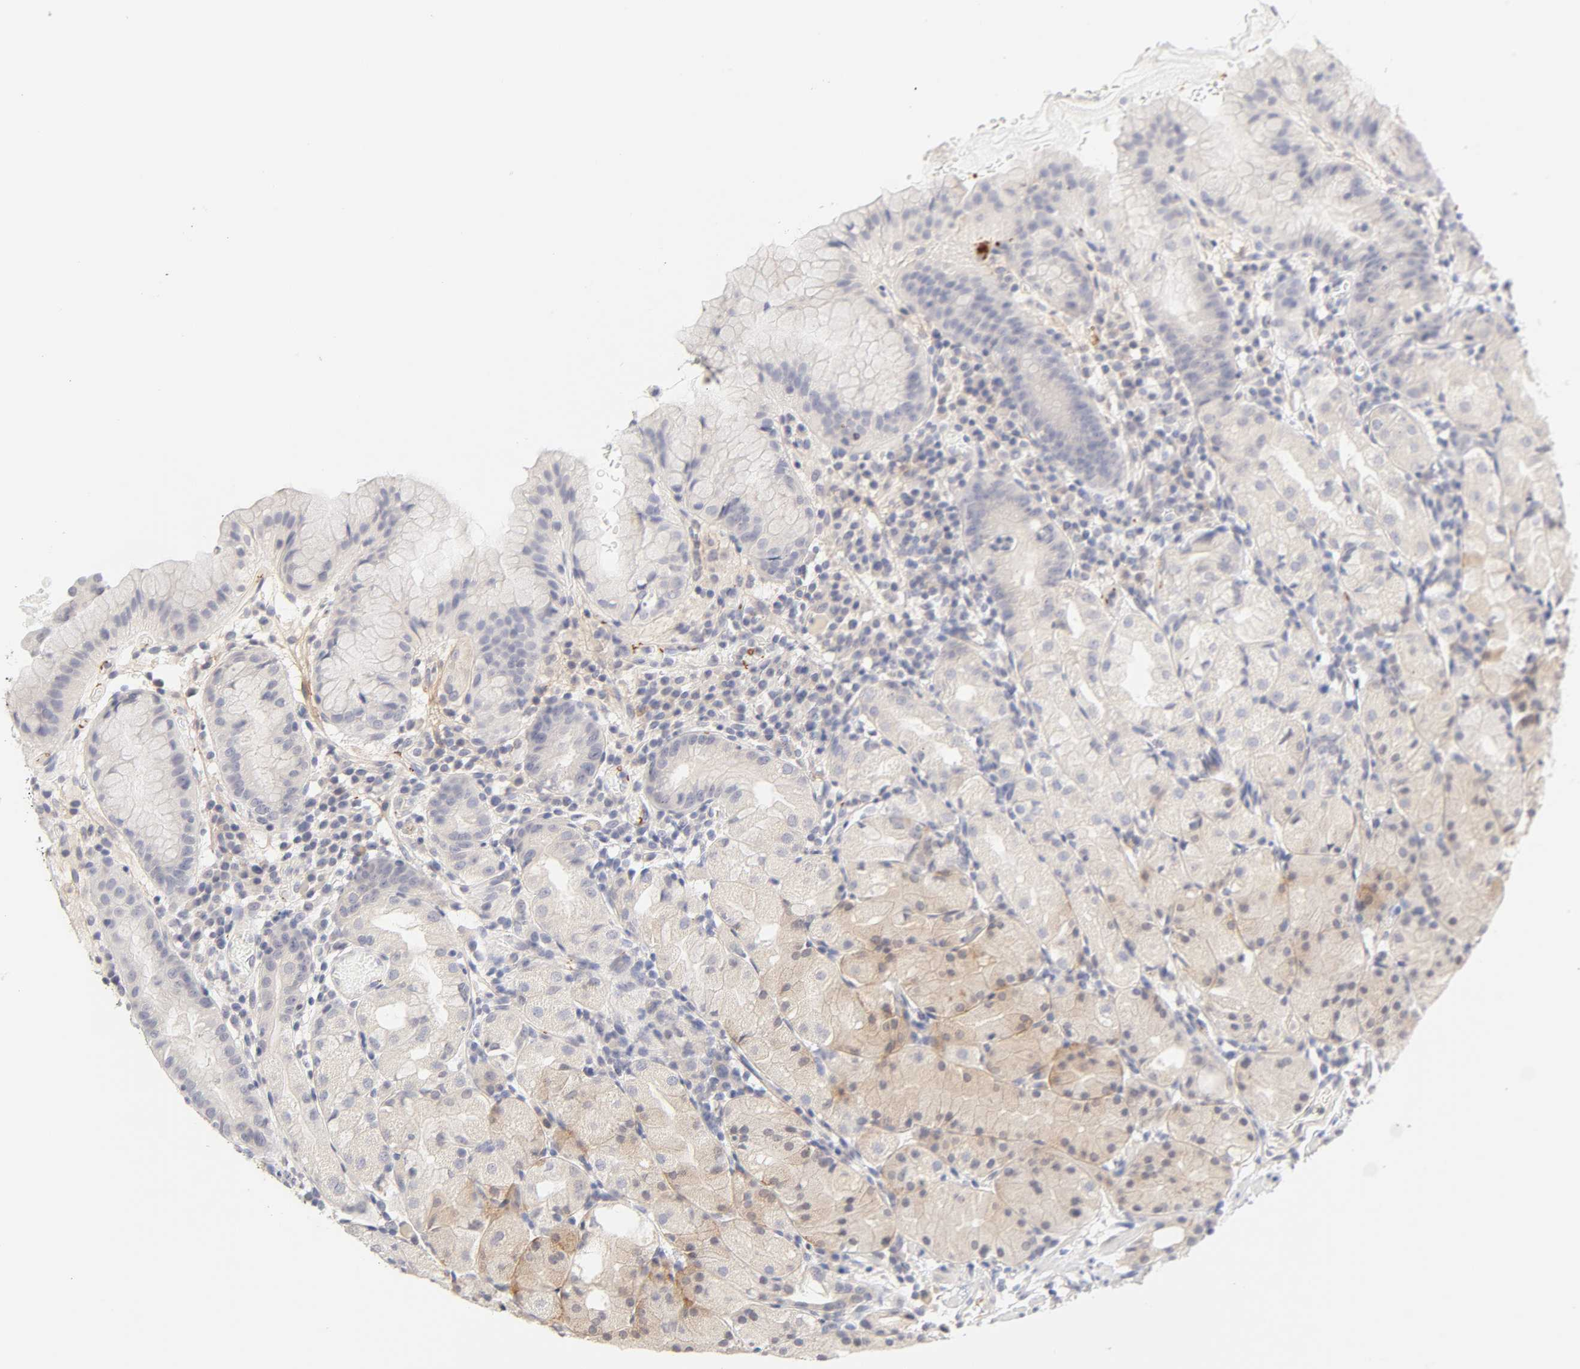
{"staining": {"intensity": "weak", "quantity": "25%-75%", "location": "cytoplasmic/membranous"}, "tissue": "stomach", "cell_type": "Glandular cells", "image_type": "normal", "snomed": [{"axis": "morphology", "description": "Normal tissue, NOS"}, {"axis": "topography", "description": "Stomach"}, {"axis": "topography", "description": "Stomach, lower"}], "caption": "Immunohistochemistry staining of benign stomach, which demonstrates low levels of weak cytoplasmic/membranous staining in approximately 25%-75% of glandular cells indicating weak cytoplasmic/membranous protein positivity. The staining was performed using DAB (brown) for protein detection and nuclei were counterstained in hematoxylin (blue).", "gene": "CYP4B1", "patient": {"sex": "female", "age": 75}}